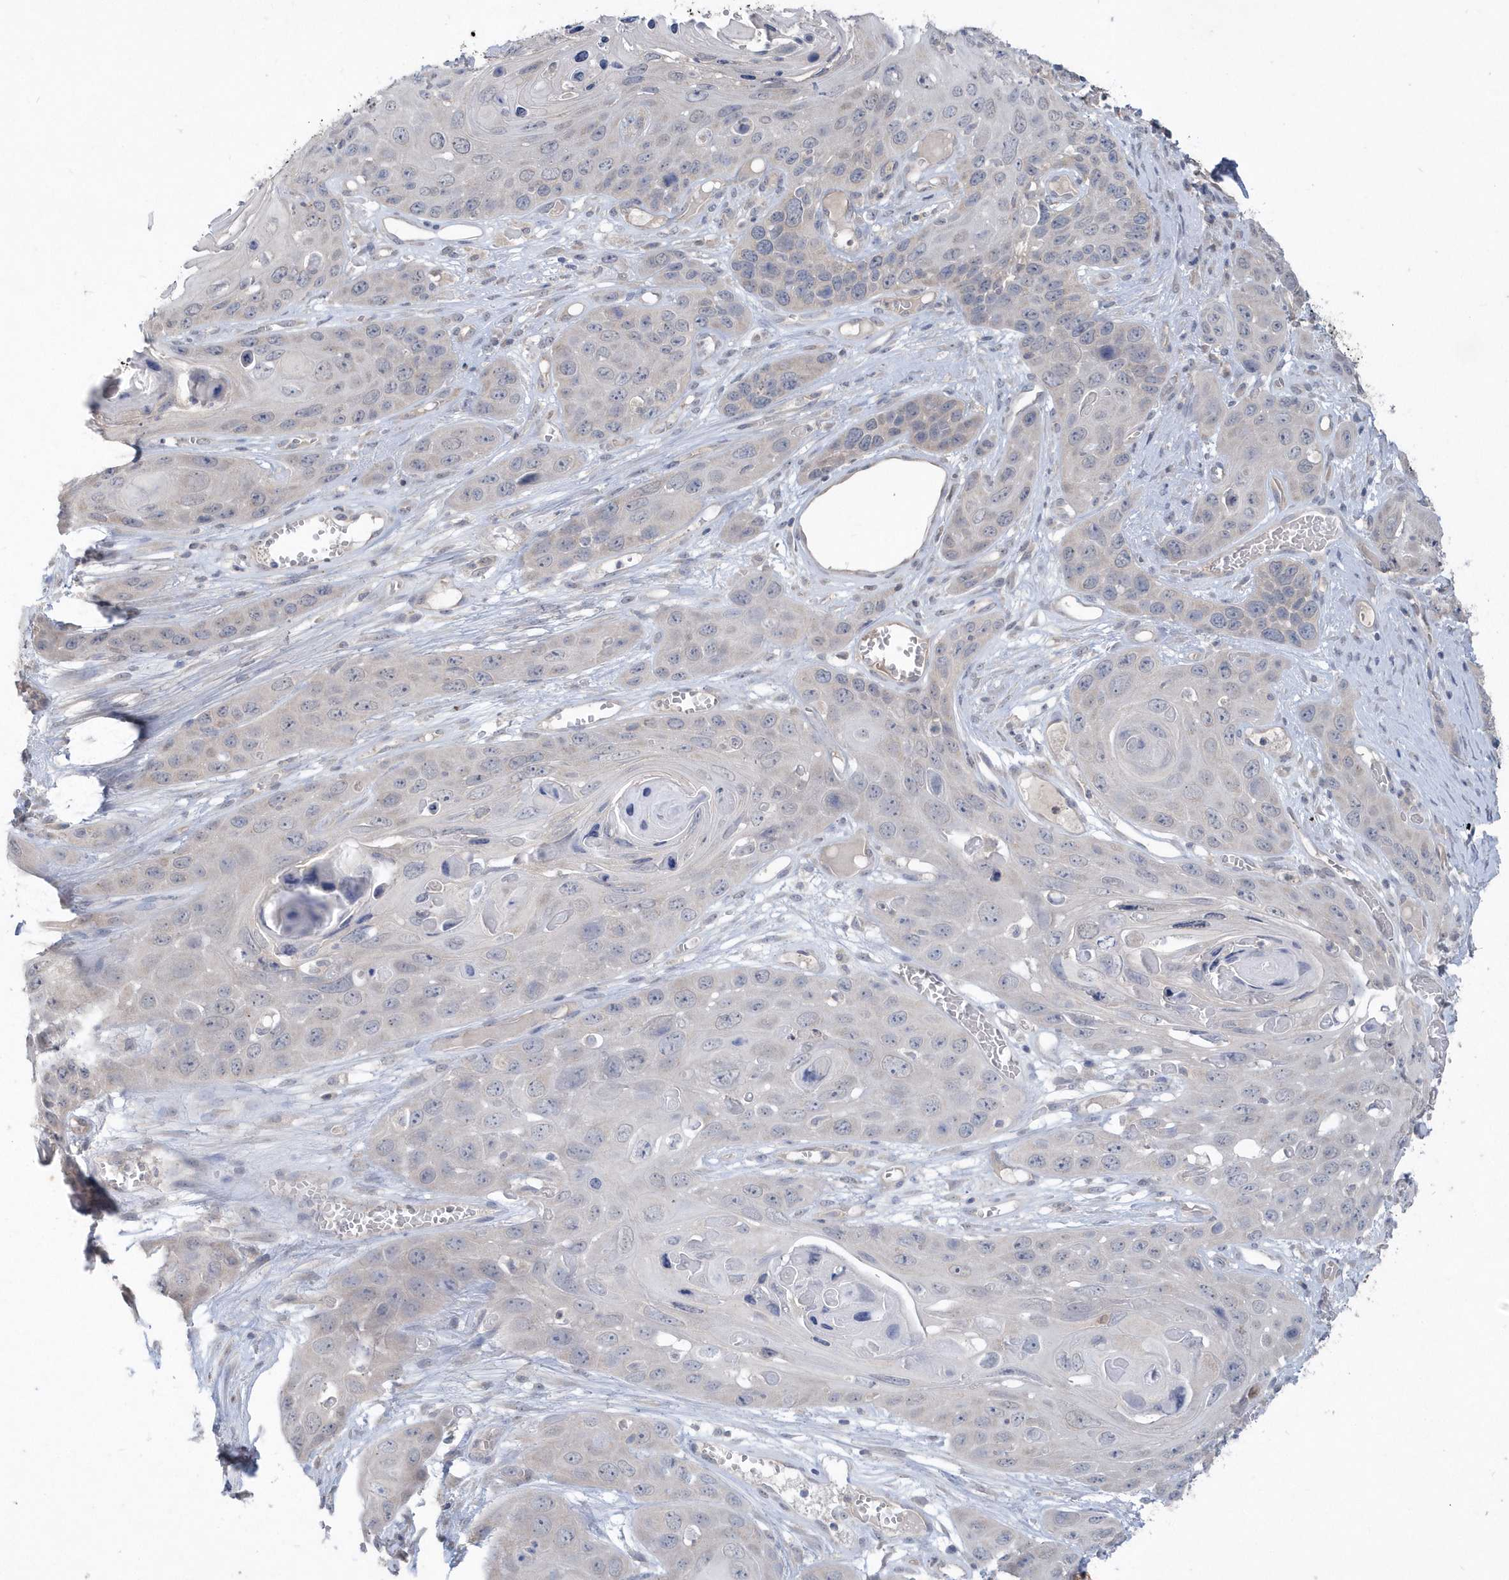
{"staining": {"intensity": "negative", "quantity": "none", "location": "none"}, "tissue": "skin cancer", "cell_type": "Tumor cells", "image_type": "cancer", "snomed": [{"axis": "morphology", "description": "Squamous cell carcinoma, NOS"}, {"axis": "topography", "description": "Skin"}], "caption": "The image displays no significant expression in tumor cells of skin cancer.", "gene": "AKR7A2", "patient": {"sex": "male", "age": 55}}